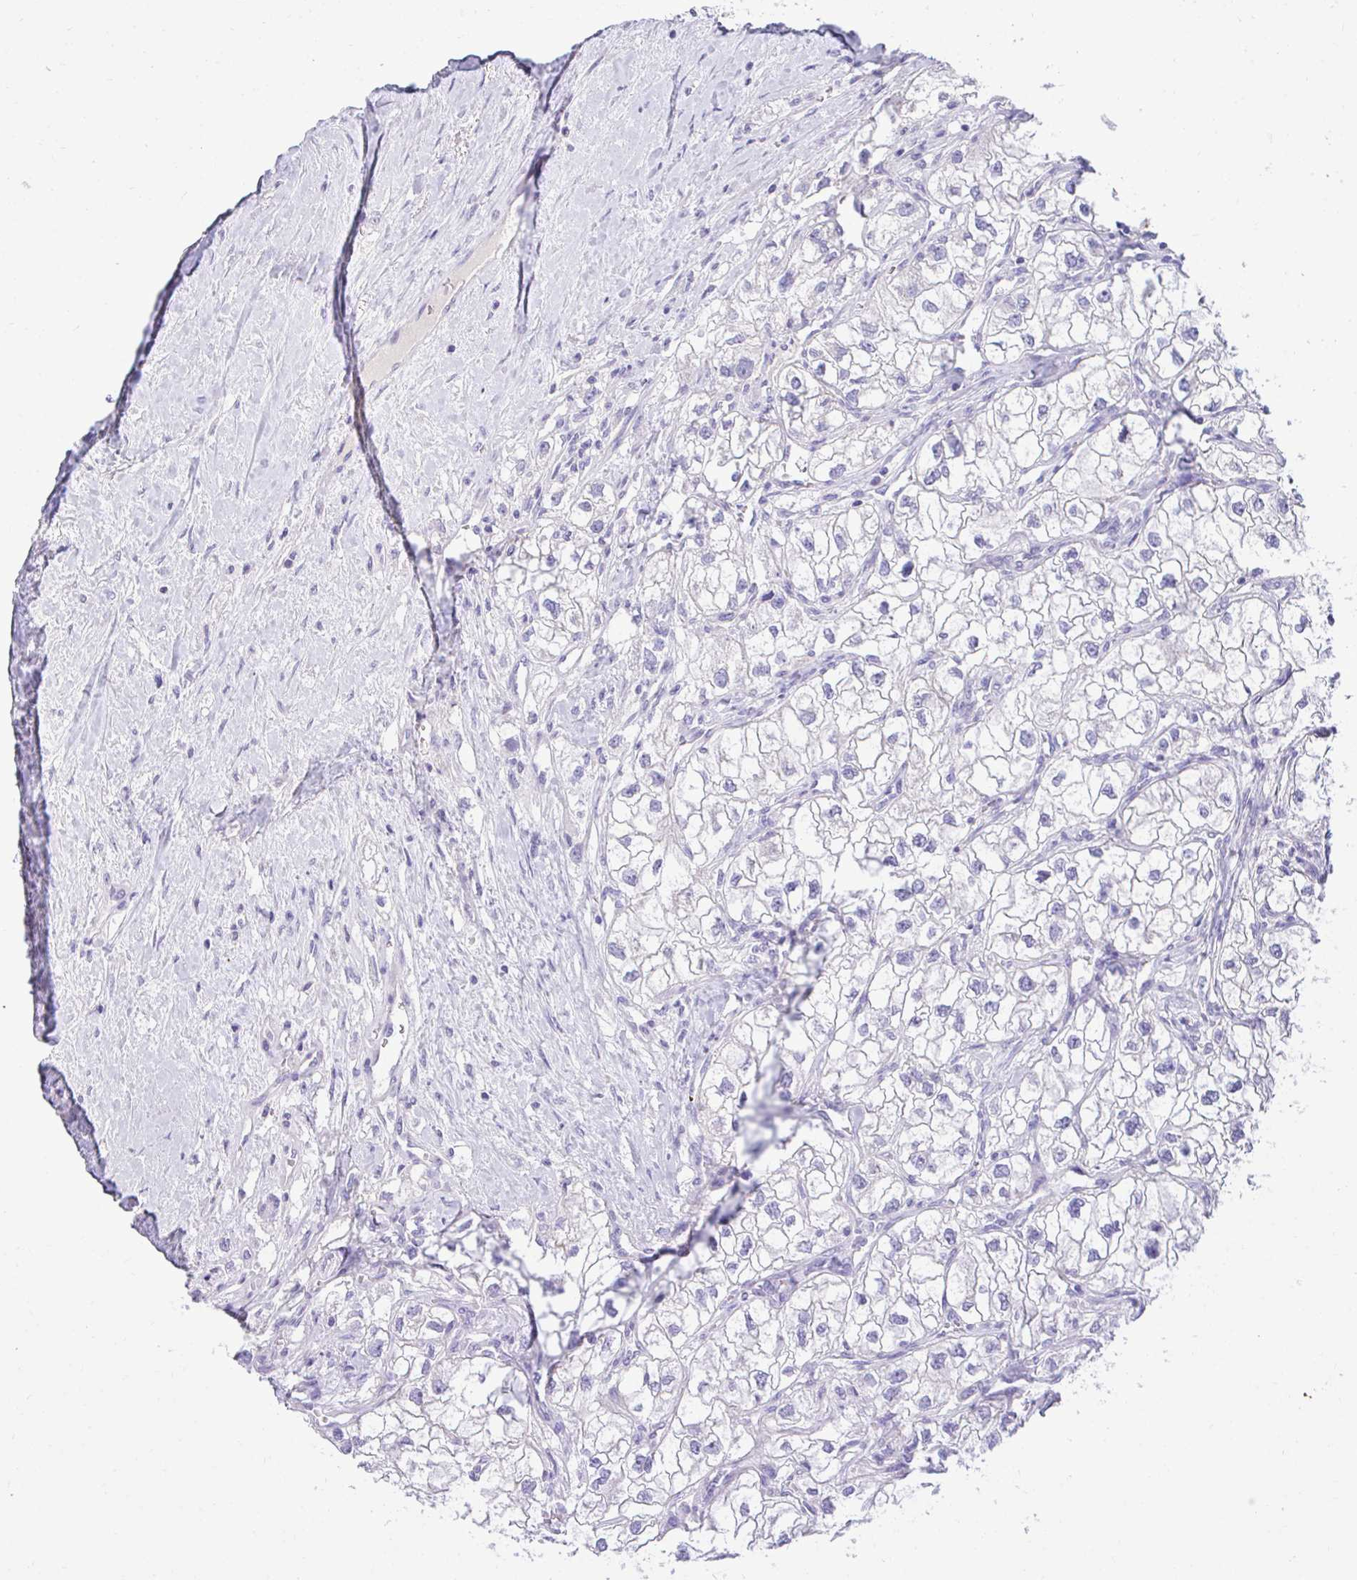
{"staining": {"intensity": "negative", "quantity": "none", "location": "none"}, "tissue": "renal cancer", "cell_type": "Tumor cells", "image_type": "cancer", "snomed": [{"axis": "morphology", "description": "Adenocarcinoma, NOS"}, {"axis": "topography", "description": "Kidney"}], "caption": "DAB immunohistochemical staining of human renal adenocarcinoma reveals no significant positivity in tumor cells.", "gene": "TMCO5A", "patient": {"sex": "male", "age": 59}}